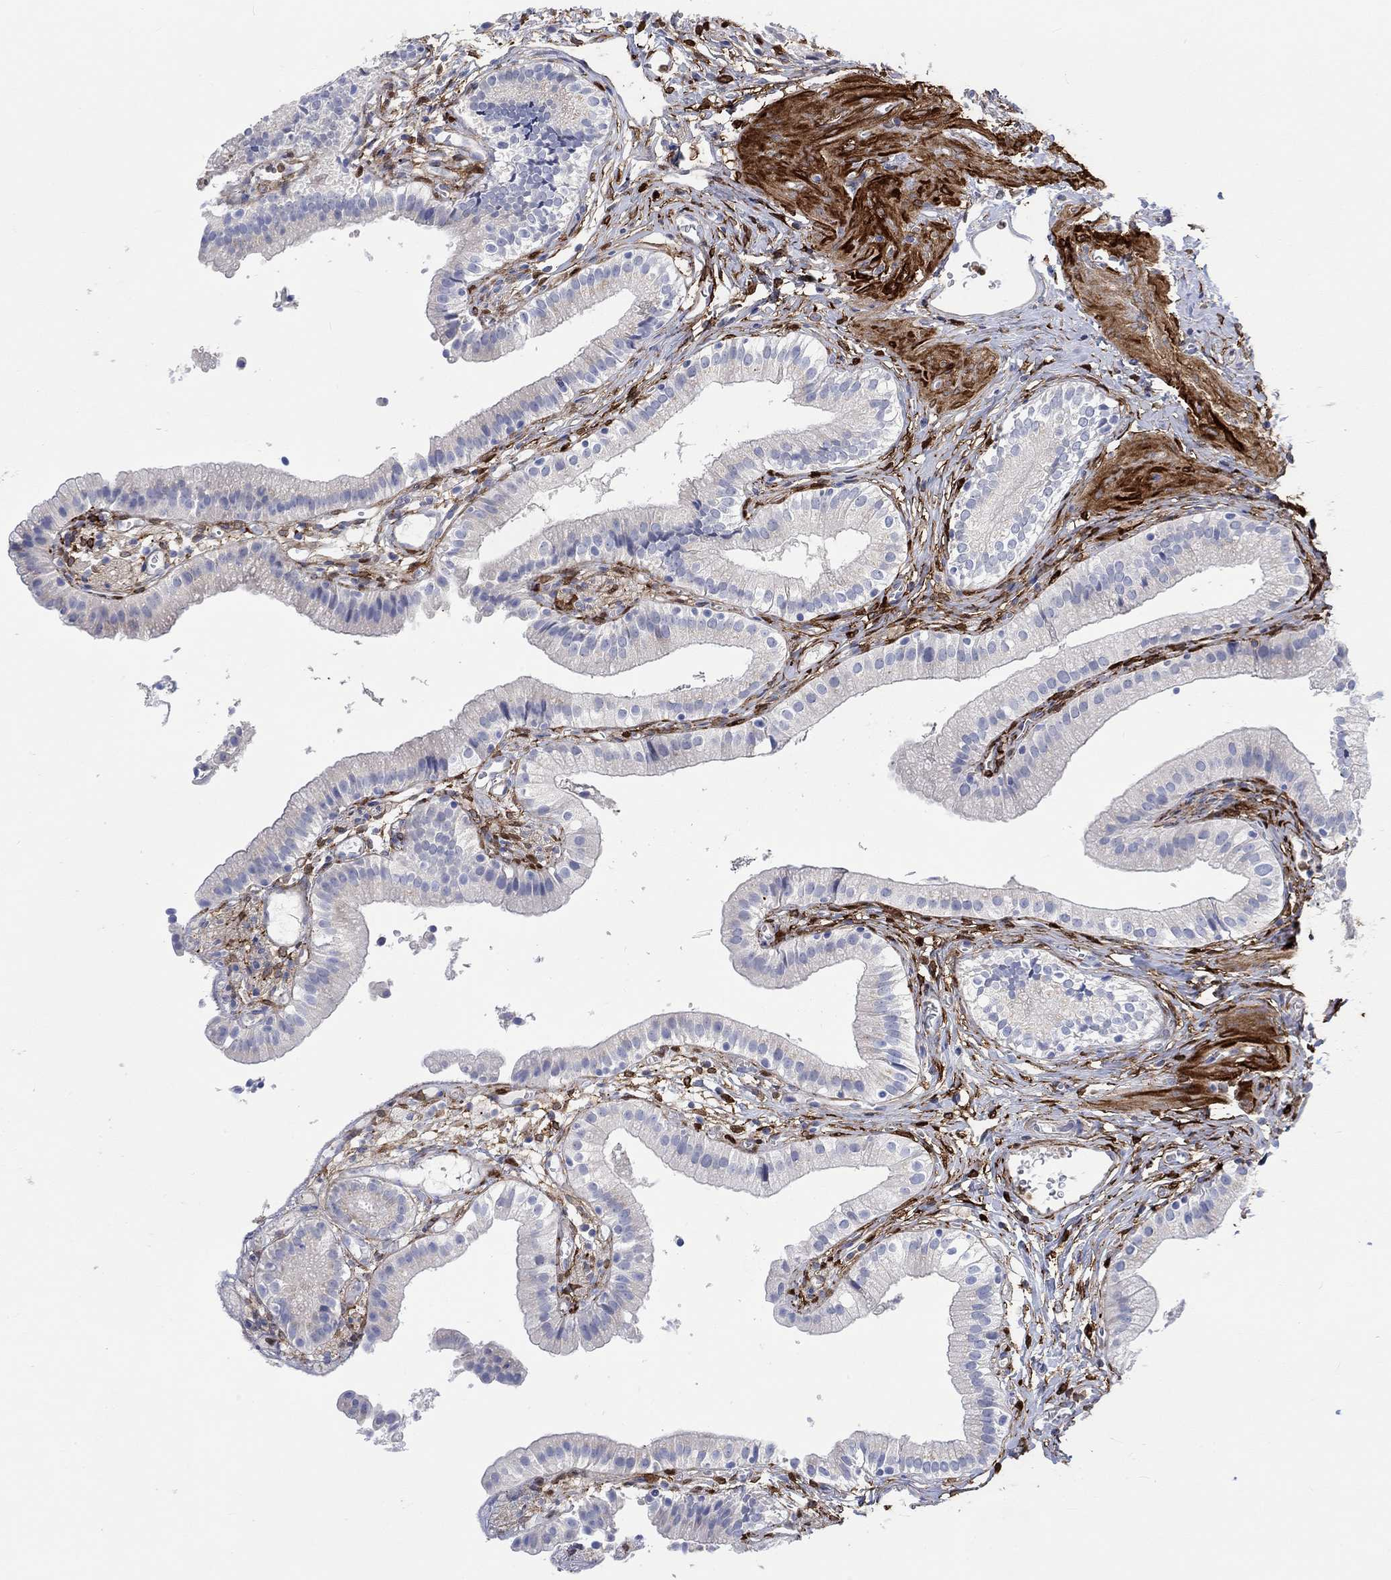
{"staining": {"intensity": "negative", "quantity": "none", "location": "none"}, "tissue": "gallbladder", "cell_type": "Glandular cells", "image_type": "normal", "snomed": [{"axis": "morphology", "description": "Normal tissue, NOS"}, {"axis": "topography", "description": "Gallbladder"}], "caption": "This is a micrograph of IHC staining of benign gallbladder, which shows no expression in glandular cells. (Brightfield microscopy of DAB (3,3'-diaminobenzidine) immunohistochemistry (IHC) at high magnification).", "gene": "TGM2", "patient": {"sex": "female", "age": 47}}